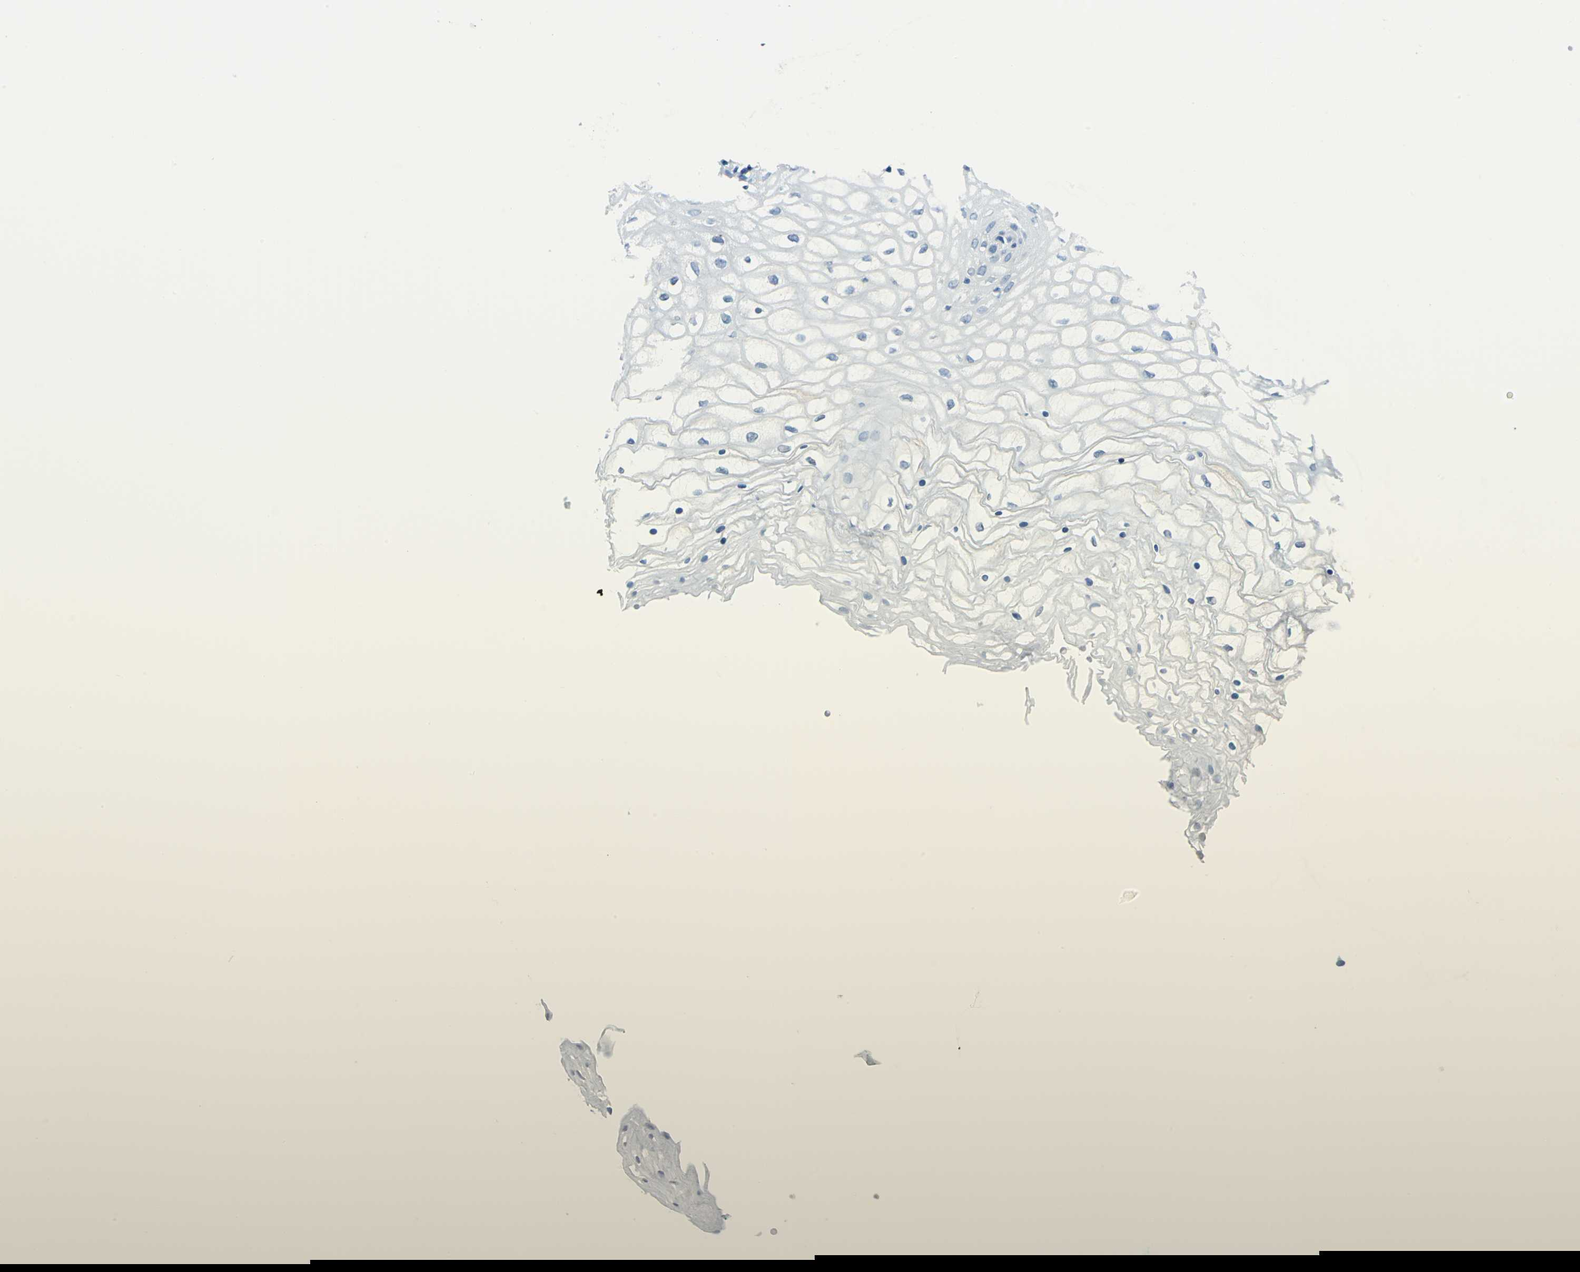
{"staining": {"intensity": "moderate", "quantity": "25%-75%", "location": "cytoplasmic/membranous"}, "tissue": "vagina", "cell_type": "Squamous epithelial cells", "image_type": "normal", "snomed": [{"axis": "morphology", "description": "Normal tissue, NOS"}, {"axis": "topography", "description": "Vagina"}], "caption": "Immunohistochemistry (IHC) micrograph of benign vagina: vagina stained using immunohistochemistry (IHC) displays medium levels of moderate protein expression localized specifically in the cytoplasmic/membranous of squamous epithelial cells, appearing as a cytoplasmic/membranous brown color.", "gene": "ALDOA", "patient": {"sex": "female", "age": 34}}